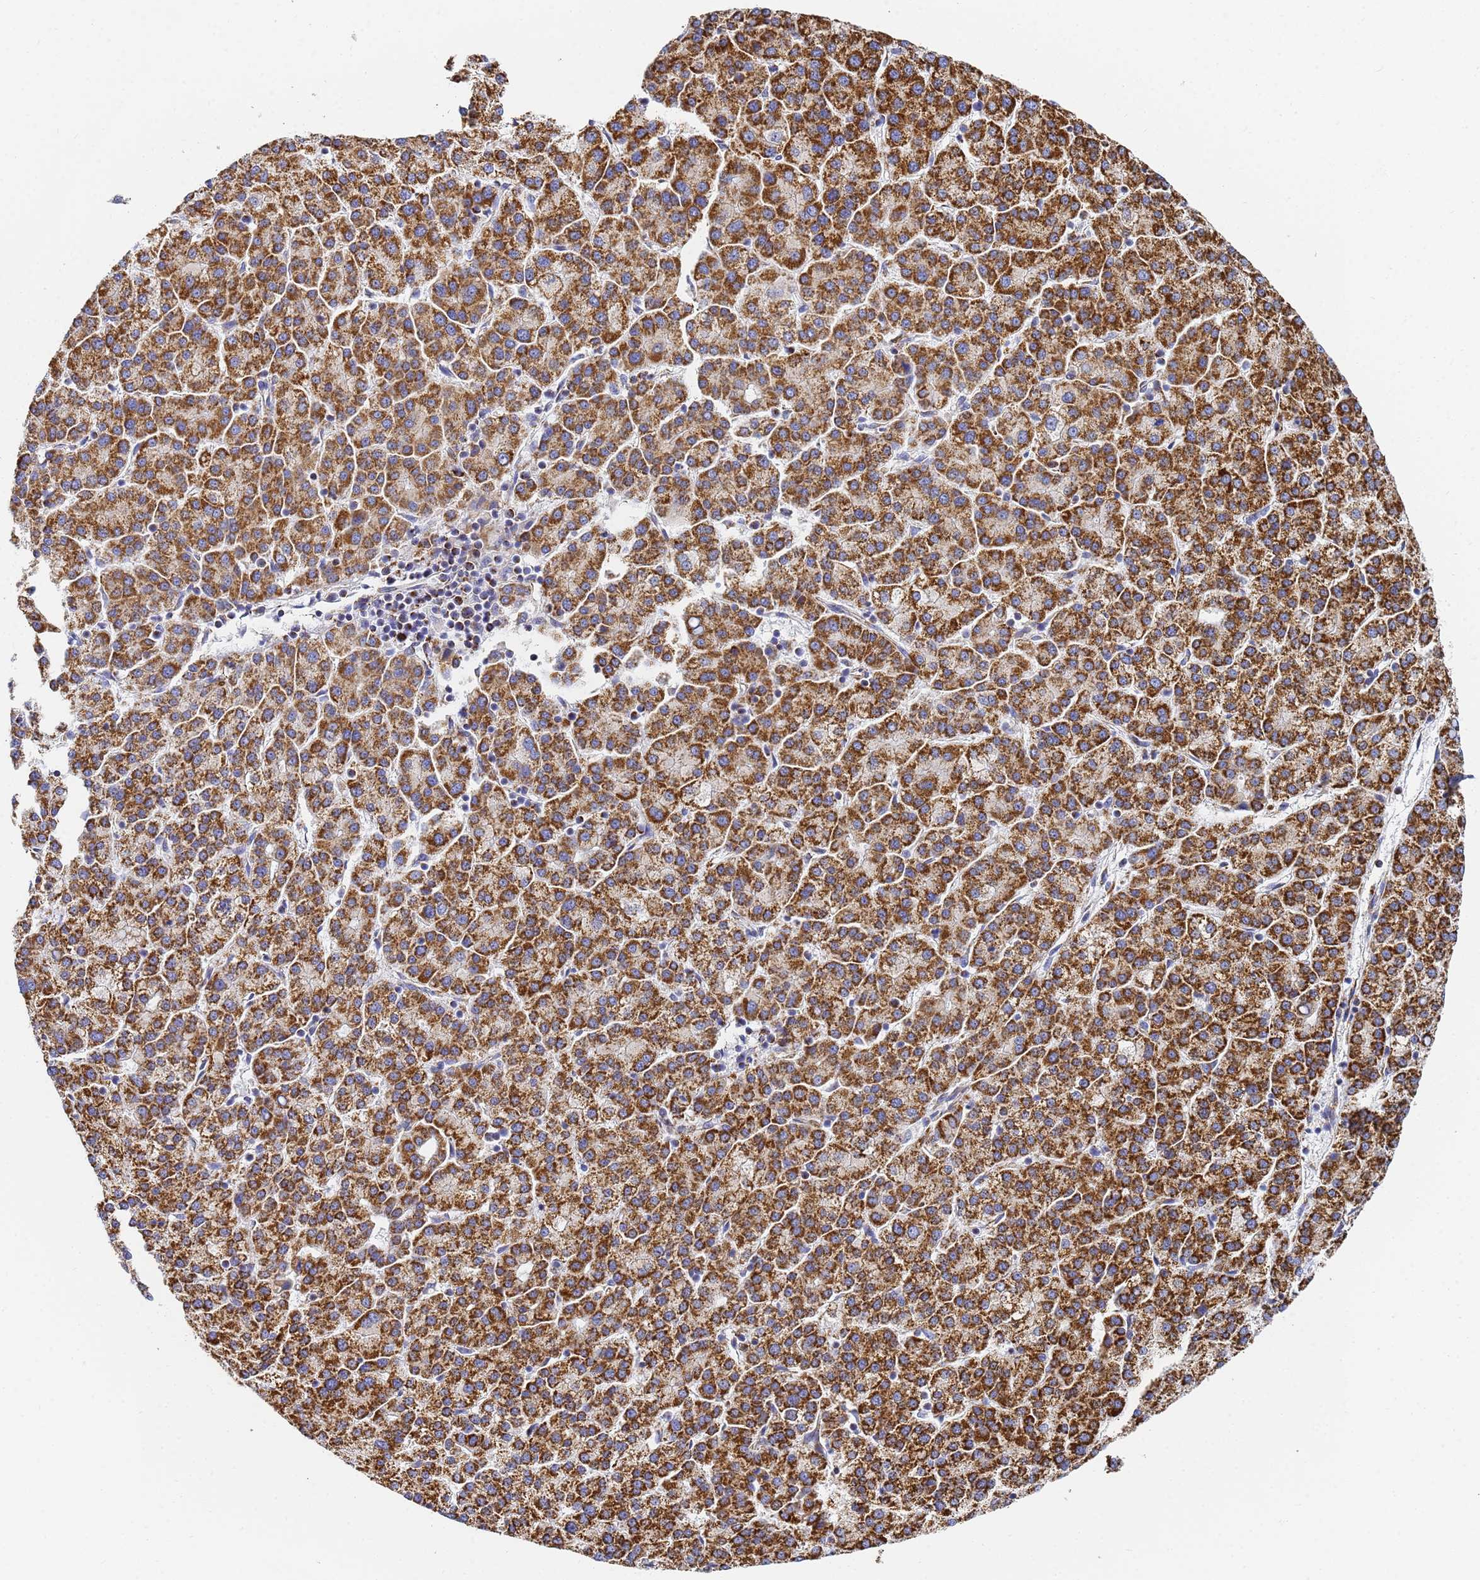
{"staining": {"intensity": "strong", "quantity": ">75%", "location": "cytoplasmic/membranous"}, "tissue": "liver cancer", "cell_type": "Tumor cells", "image_type": "cancer", "snomed": [{"axis": "morphology", "description": "Carcinoma, Hepatocellular, NOS"}, {"axis": "topography", "description": "Liver"}], "caption": "Liver cancer (hepatocellular carcinoma) tissue exhibits strong cytoplasmic/membranous positivity in about >75% of tumor cells, visualized by immunohistochemistry.", "gene": "CNIH4", "patient": {"sex": "female", "age": 58}}